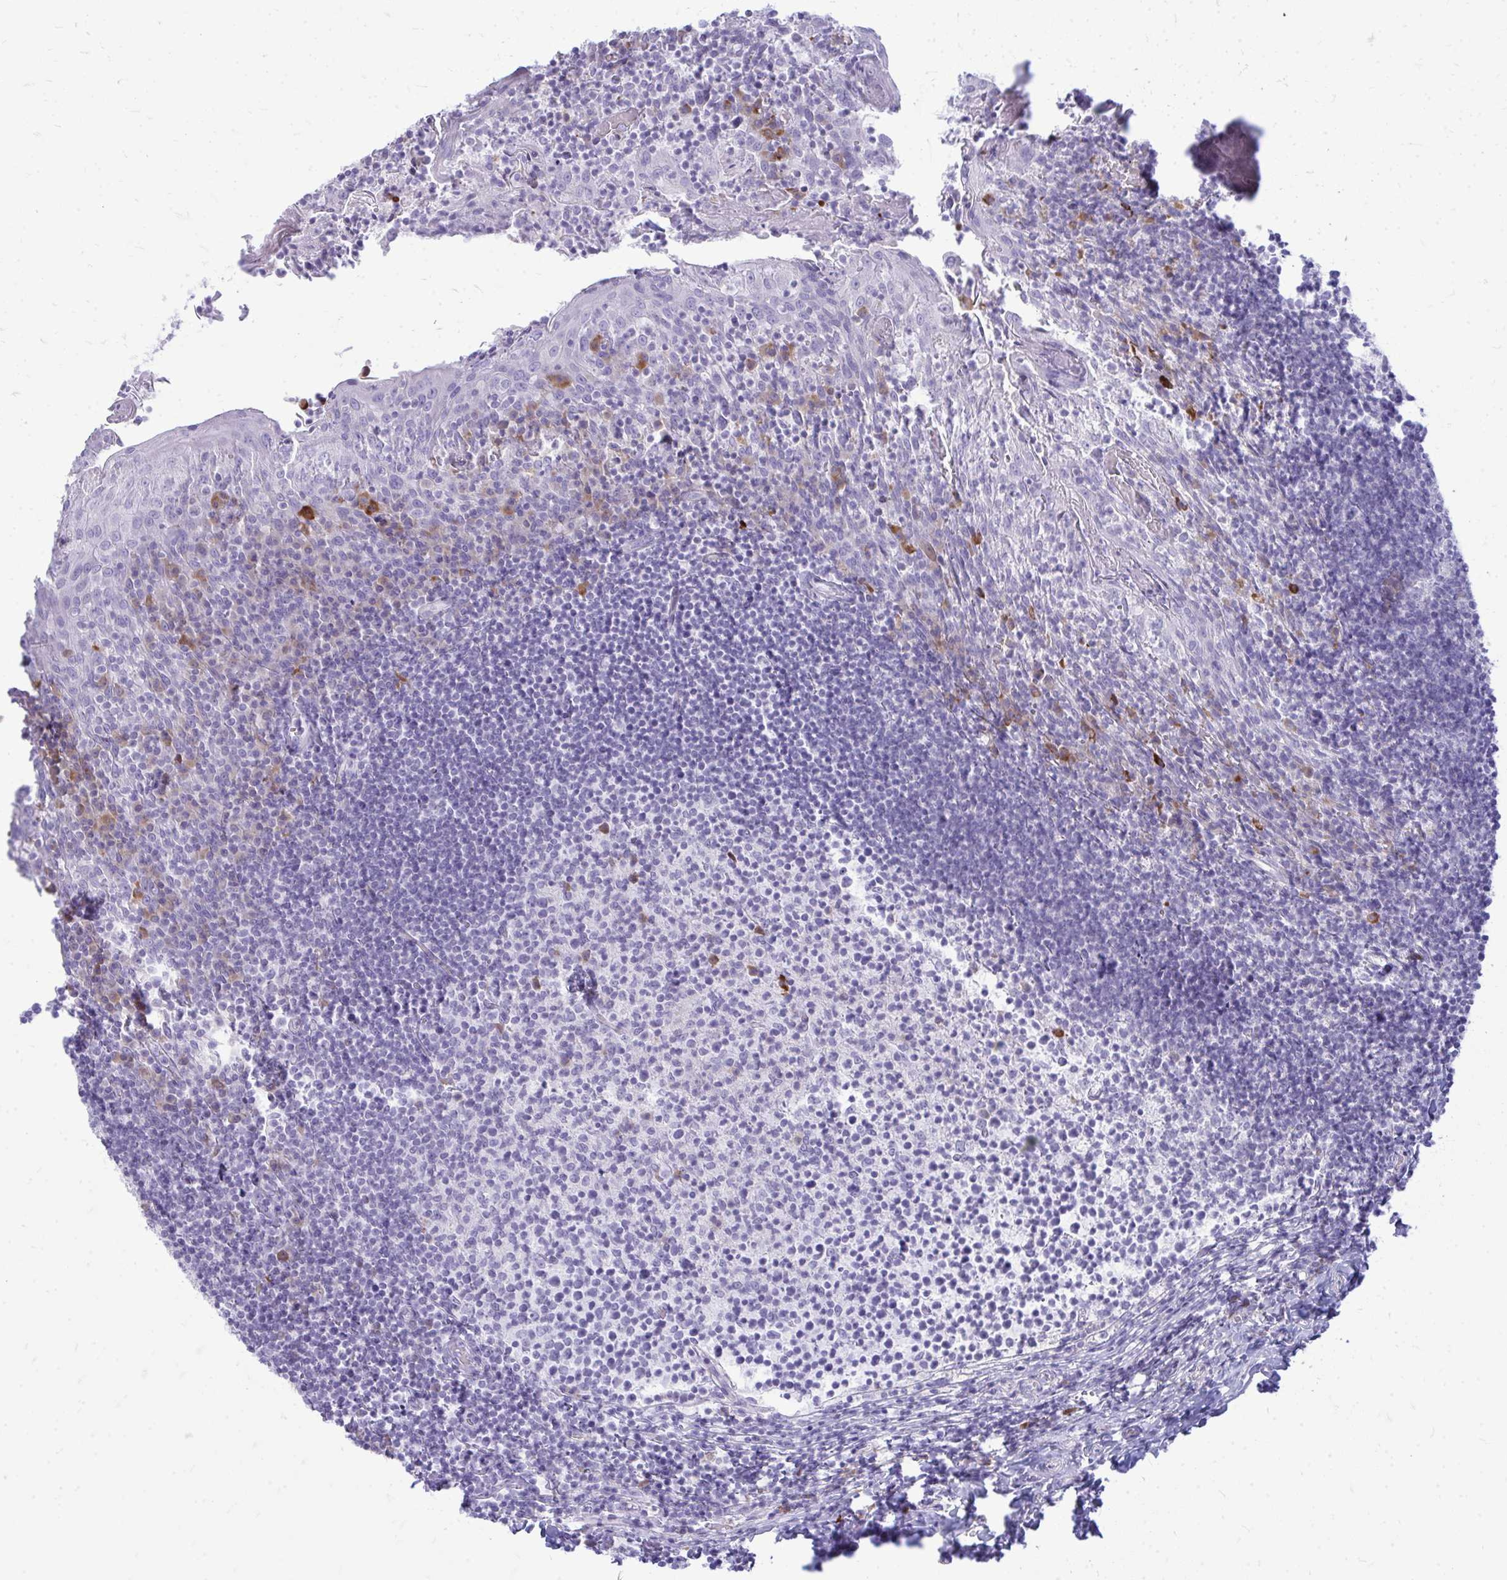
{"staining": {"intensity": "strong", "quantity": "<25%", "location": "cytoplasmic/membranous"}, "tissue": "tonsil", "cell_type": "Germinal center cells", "image_type": "normal", "snomed": [{"axis": "morphology", "description": "Normal tissue, NOS"}, {"axis": "topography", "description": "Tonsil"}], "caption": "Immunohistochemical staining of normal tonsil exhibits medium levels of strong cytoplasmic/membranous expression in about <25% of germinal center cells. (brown staining indicates protein expression, while blue staining denotes nuclei).", "gene": "TSPEAR", "patient": {"sex": "female", "age": 10}}